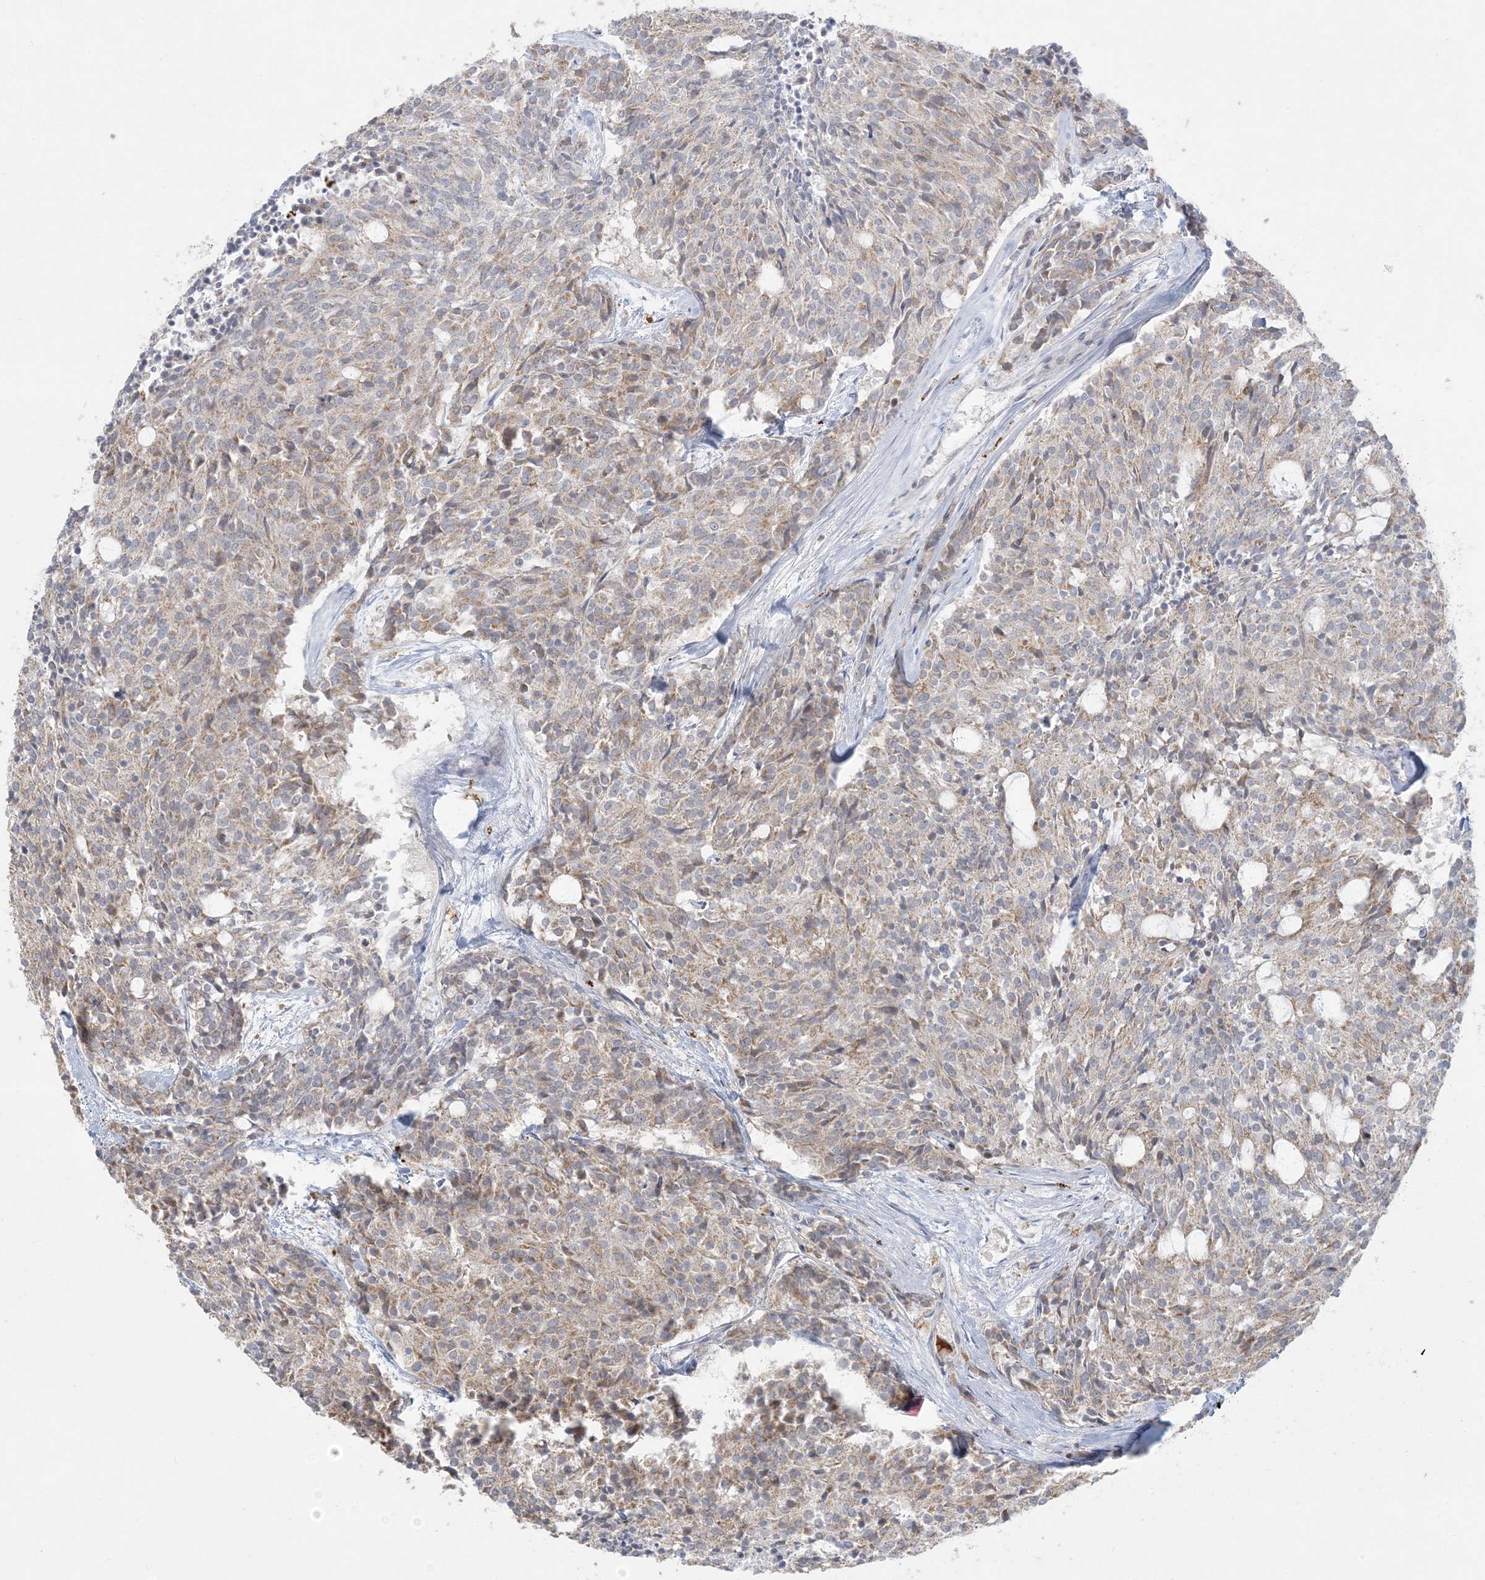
{"staining": {"intensity": "weak", "quantity": "25%-75%", "location": "cytoplasmic/membranous"}, "tissue": "carcinoid", "cell_type": "Tumor cells", "image_type": "cancer", "snomed": [{"axis": "morphology", "description": "Carcinoid, malignant, NOS"}, {"axis": "topography", "description": "Pancreas"}], "caption": "This micrograph demonstrates carcinoid stained with immunohistochemistry to label a protein in brown. The cytoplasmic/membranous of tumor cells show weak positivity for the protein. Nuclei are counter-stained blue.", "gene": "MCAT", "patient": {"sex": "female", "age": 54}}